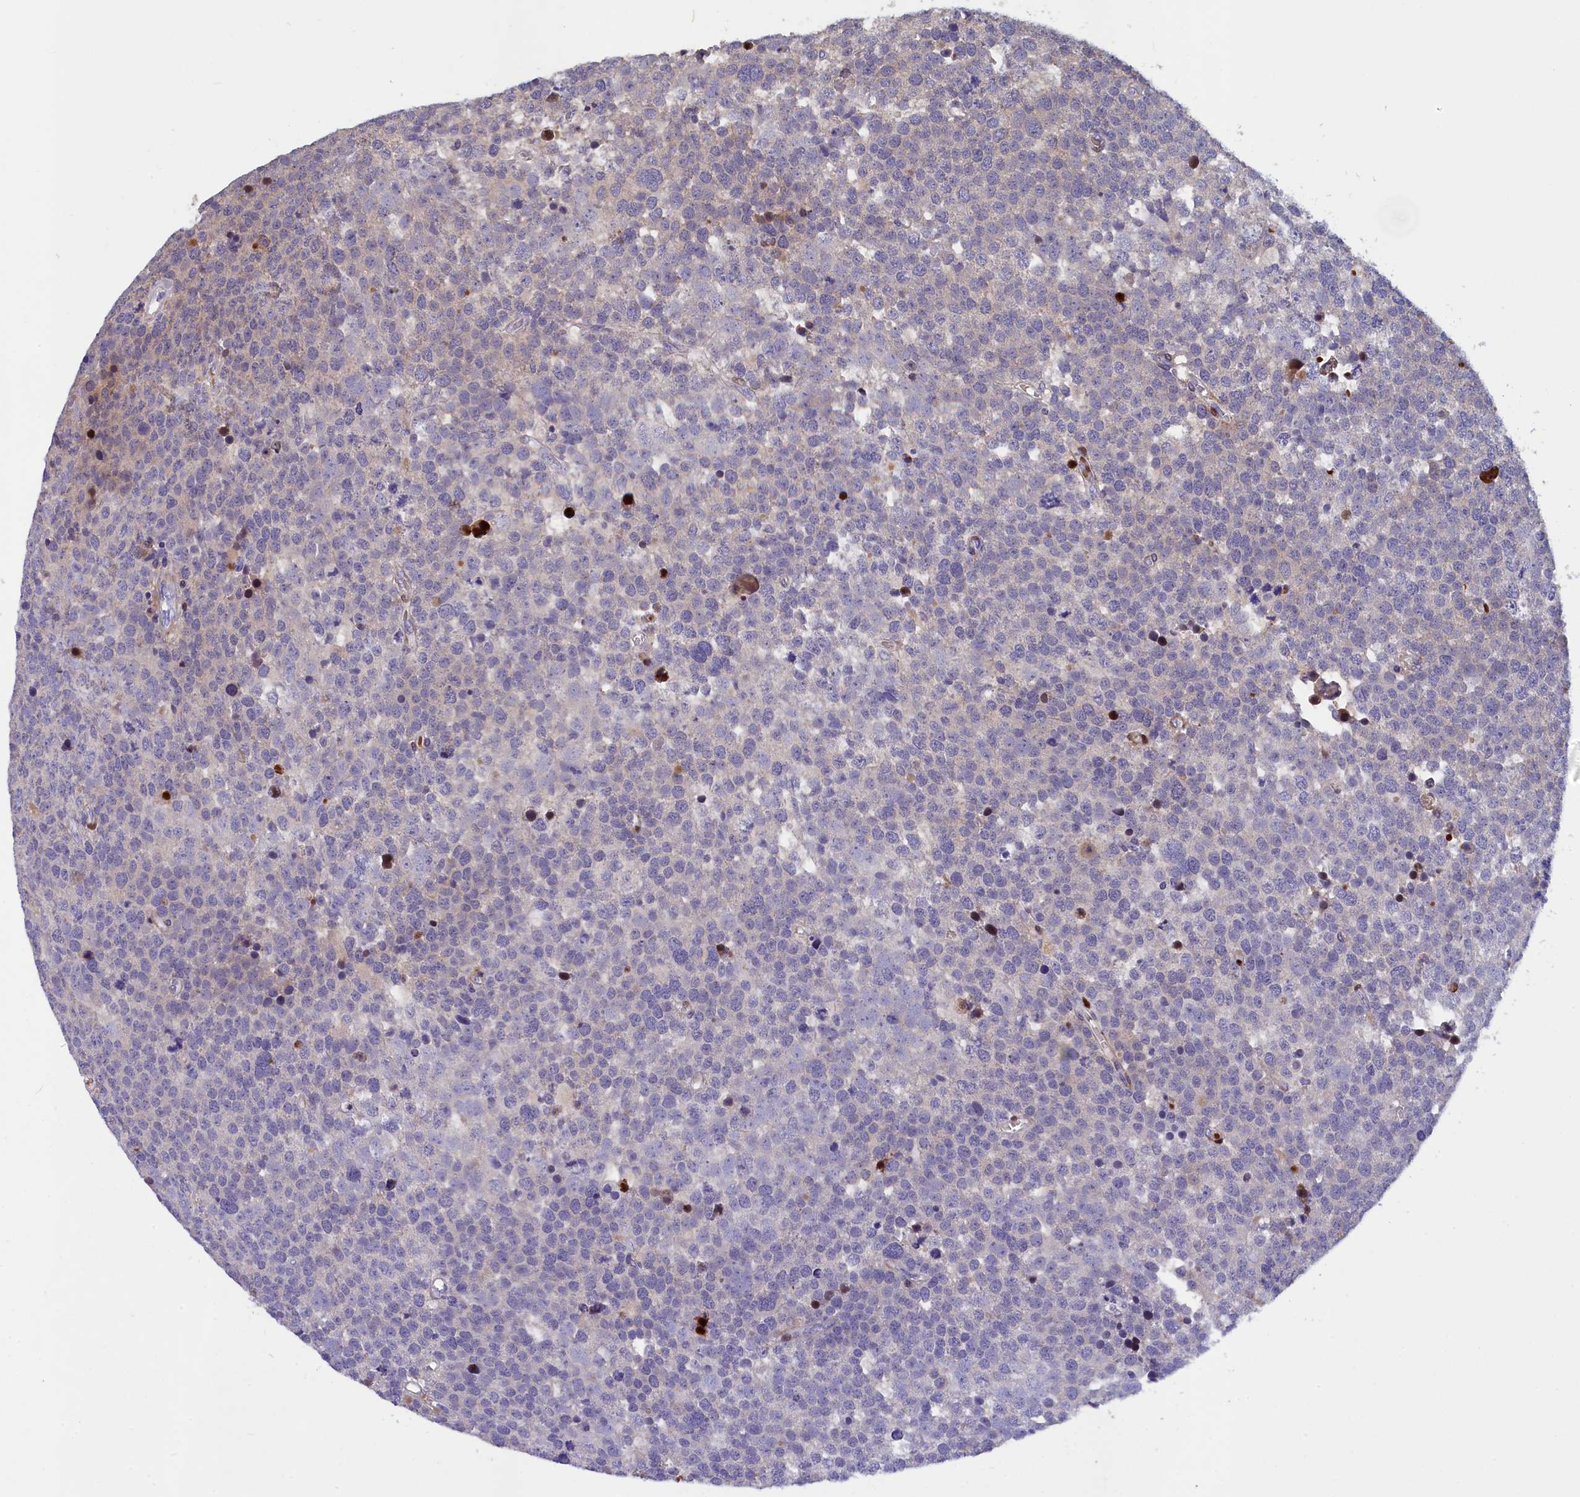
{"staining": {"intensity": "negative", "quantity": "none", "location": "none"}, "tissue": "testis cancer", "cell_type": "Tumor cells", "image_type": "cancer", "snomed": [{"axis": "morphology", "description": "Seminoma, NOS"}, {"axis": "topography", "description": "Testis"}], "caption": "This is an immunohistochemistry (IHC) photomicrograph of seminoma (testis). There is no staining in tumor cells.", "gene": "NKPD1", "patient": {"sex": "male", "age": 71}}